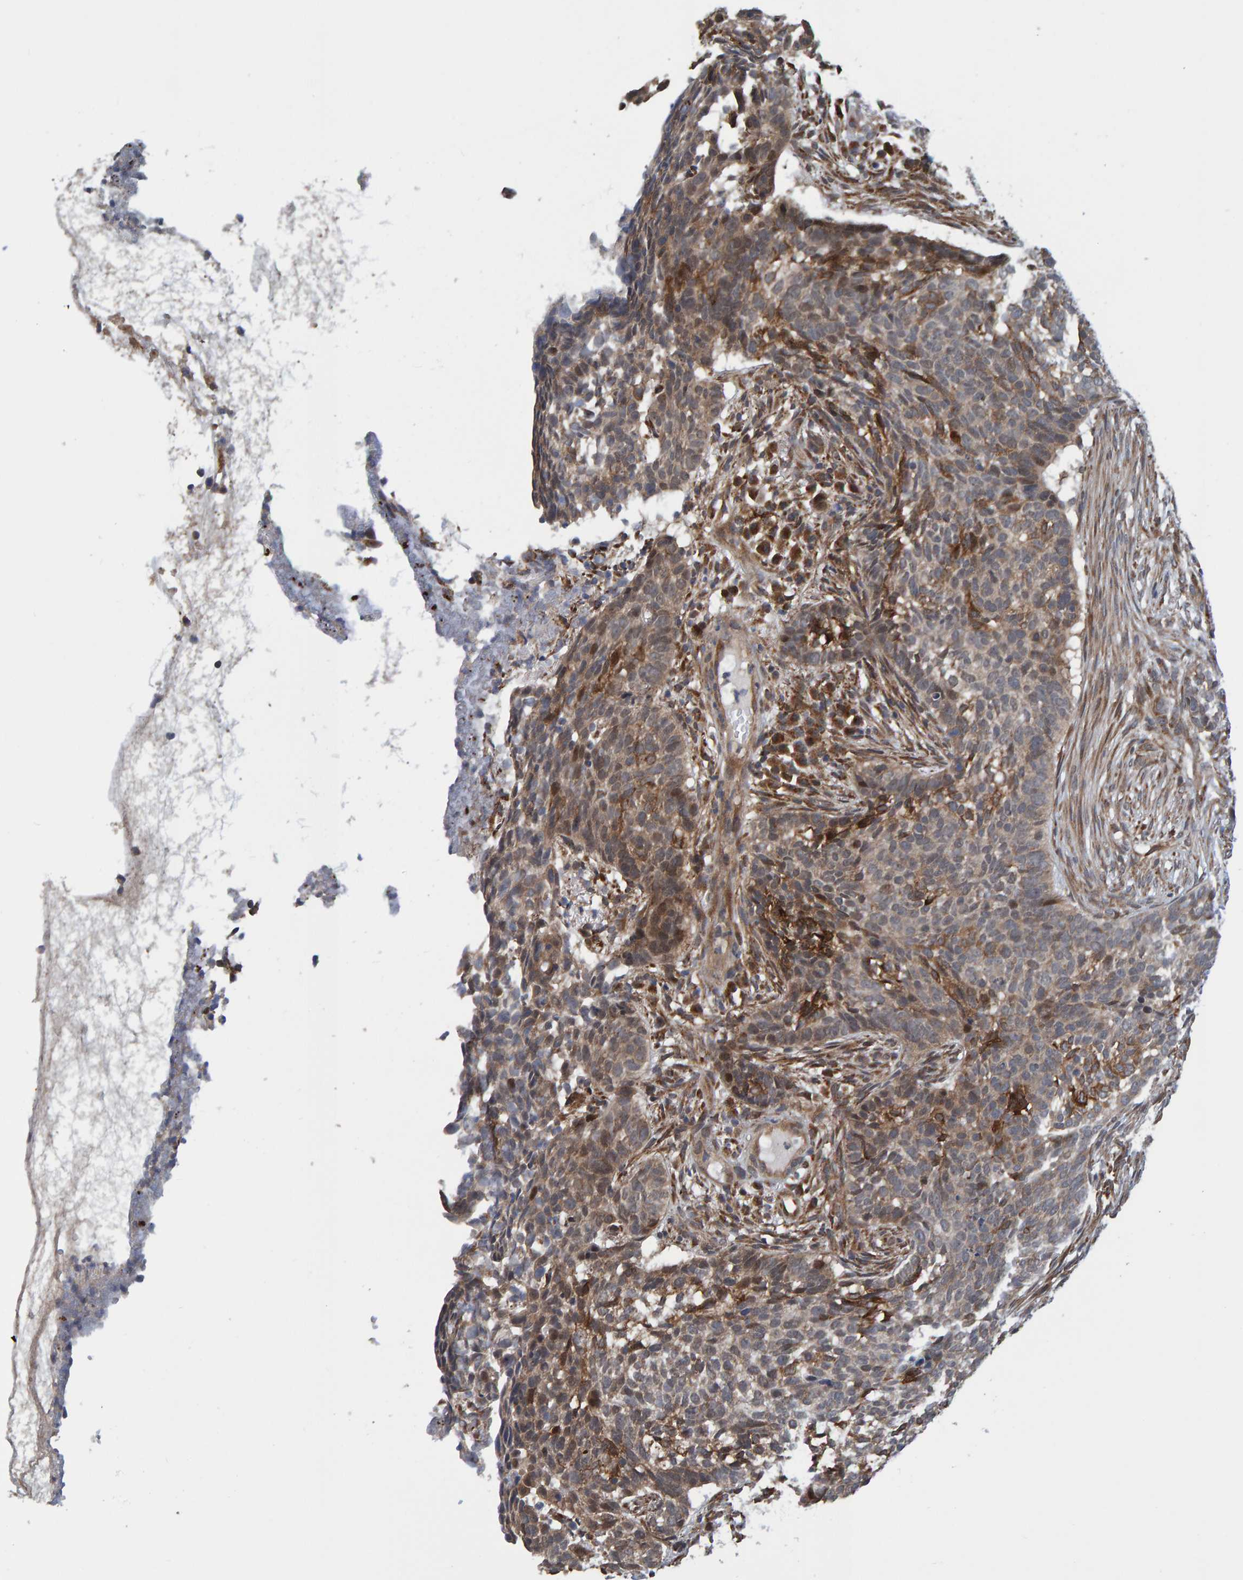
{"staining": {"intensity": "weak", "quantity": ">75%", "location": "cytoplasmic/membranous"}, "tissue": "skin cancer", "cell_type": "Tumor cells", "image_type": "cancer", "snomed": [{"axis": "morphology", "description": "Basal cell carcinoma"}, {"axis": "topography", "description": "Skin"}], "caption": "Human skin cancer stained with a brown dye reveals weak cytoplasmic/membranous positive expression in approximately >75% of tumor cells.", "gene": "SCRN2", "patient": {"sex": "male", "age": 85}}